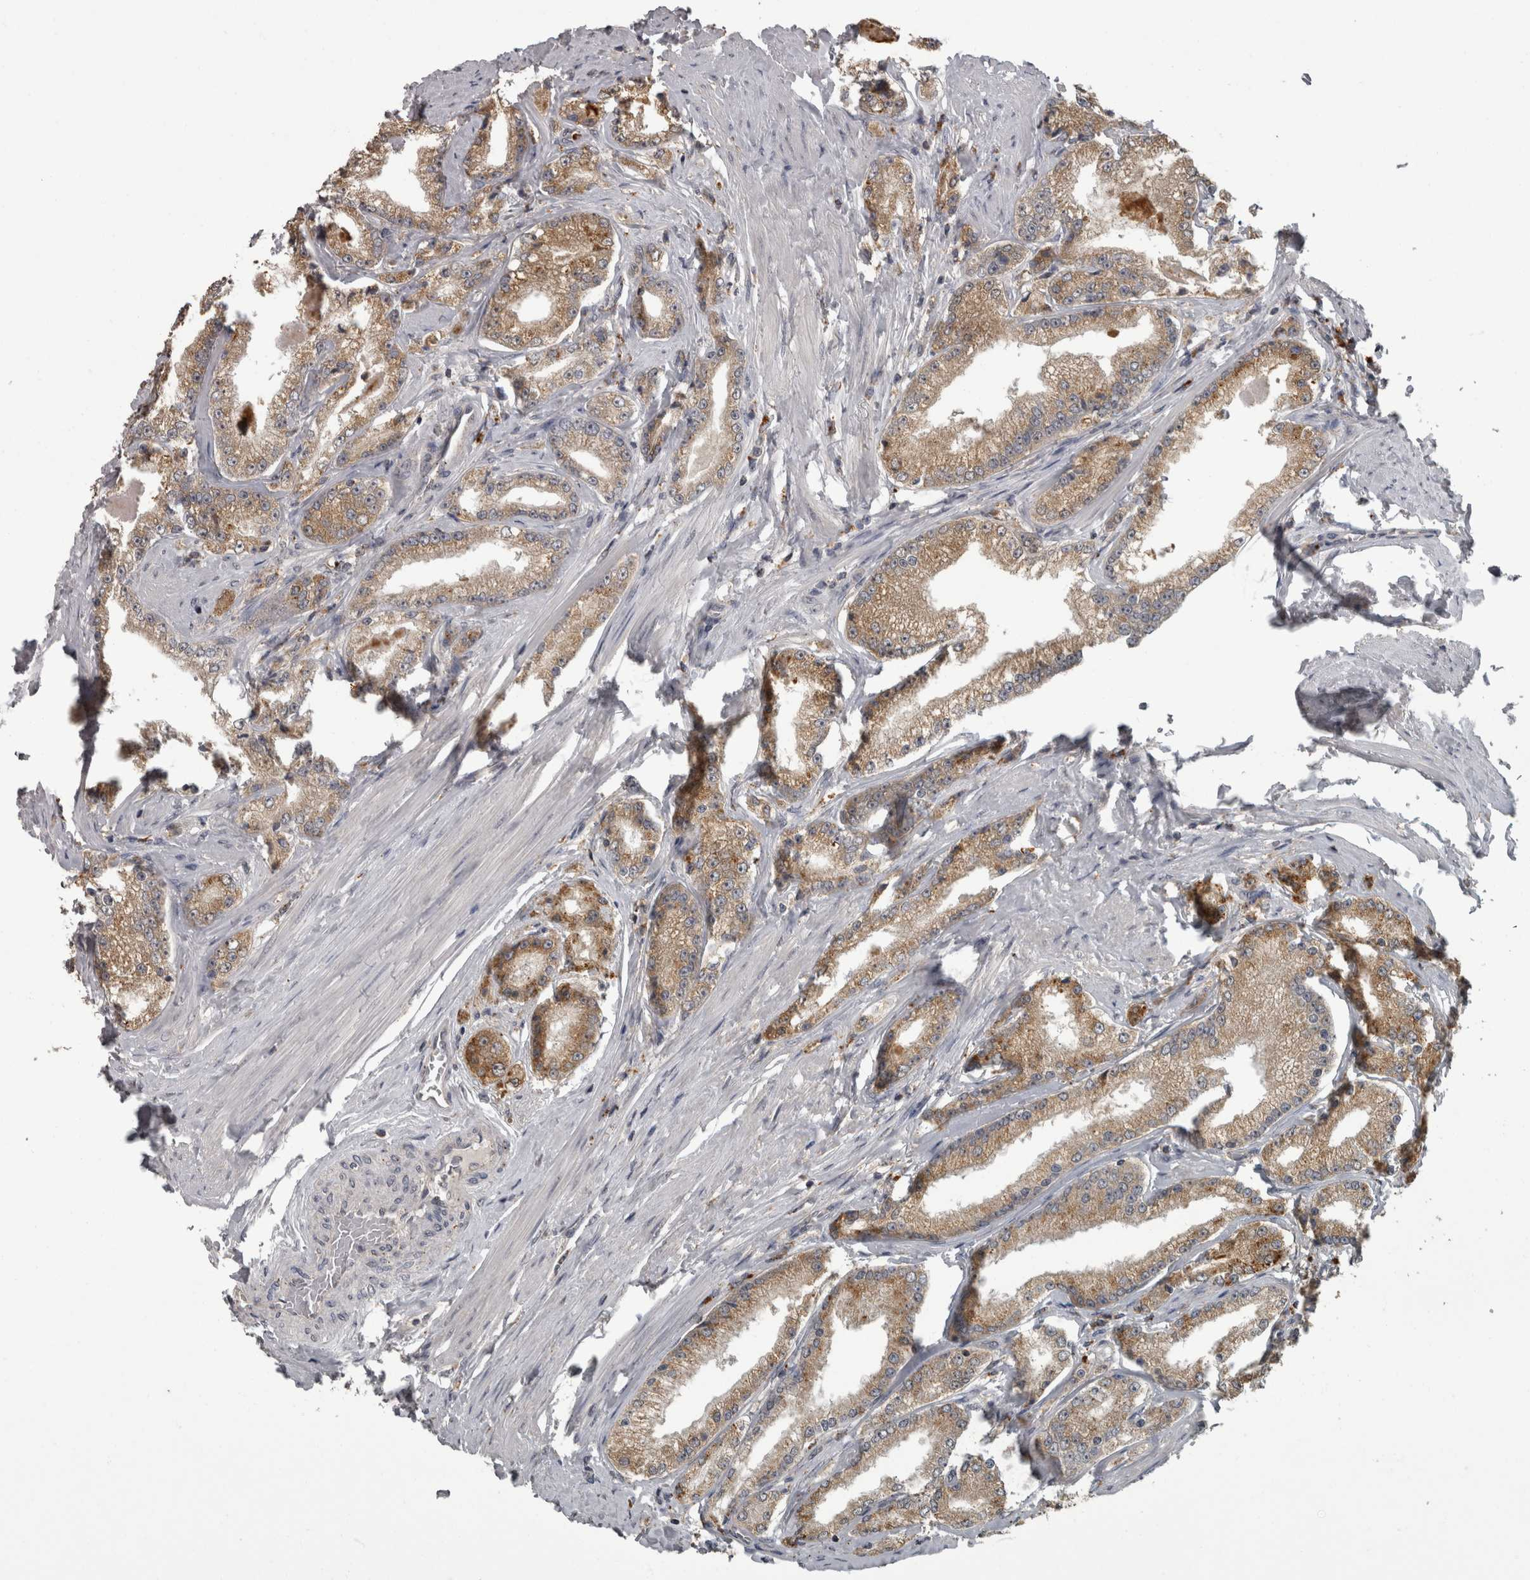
{"staining": {"intensity": "moderate", "quantity": ">75%", "location": "cytoplasmic/membranous"}, "tissue": "prostate cancer", "cell_type": "Tumor cells", "image_type": "cancer", "snomed": [{"axis": "morphology", "description": "Adenocarcinoma, Low grade"}, {"axis": "topography", "description": "Prostate"}], "caption": "Brown immunohistochemical staining in human prostate low-grade adenocarcinoma displays moderate cytoplasmic/membranous staining in approximately >75% of tumor cells.", "gene": "NAAA", "patient": {"sex": "male", "age": 63}}